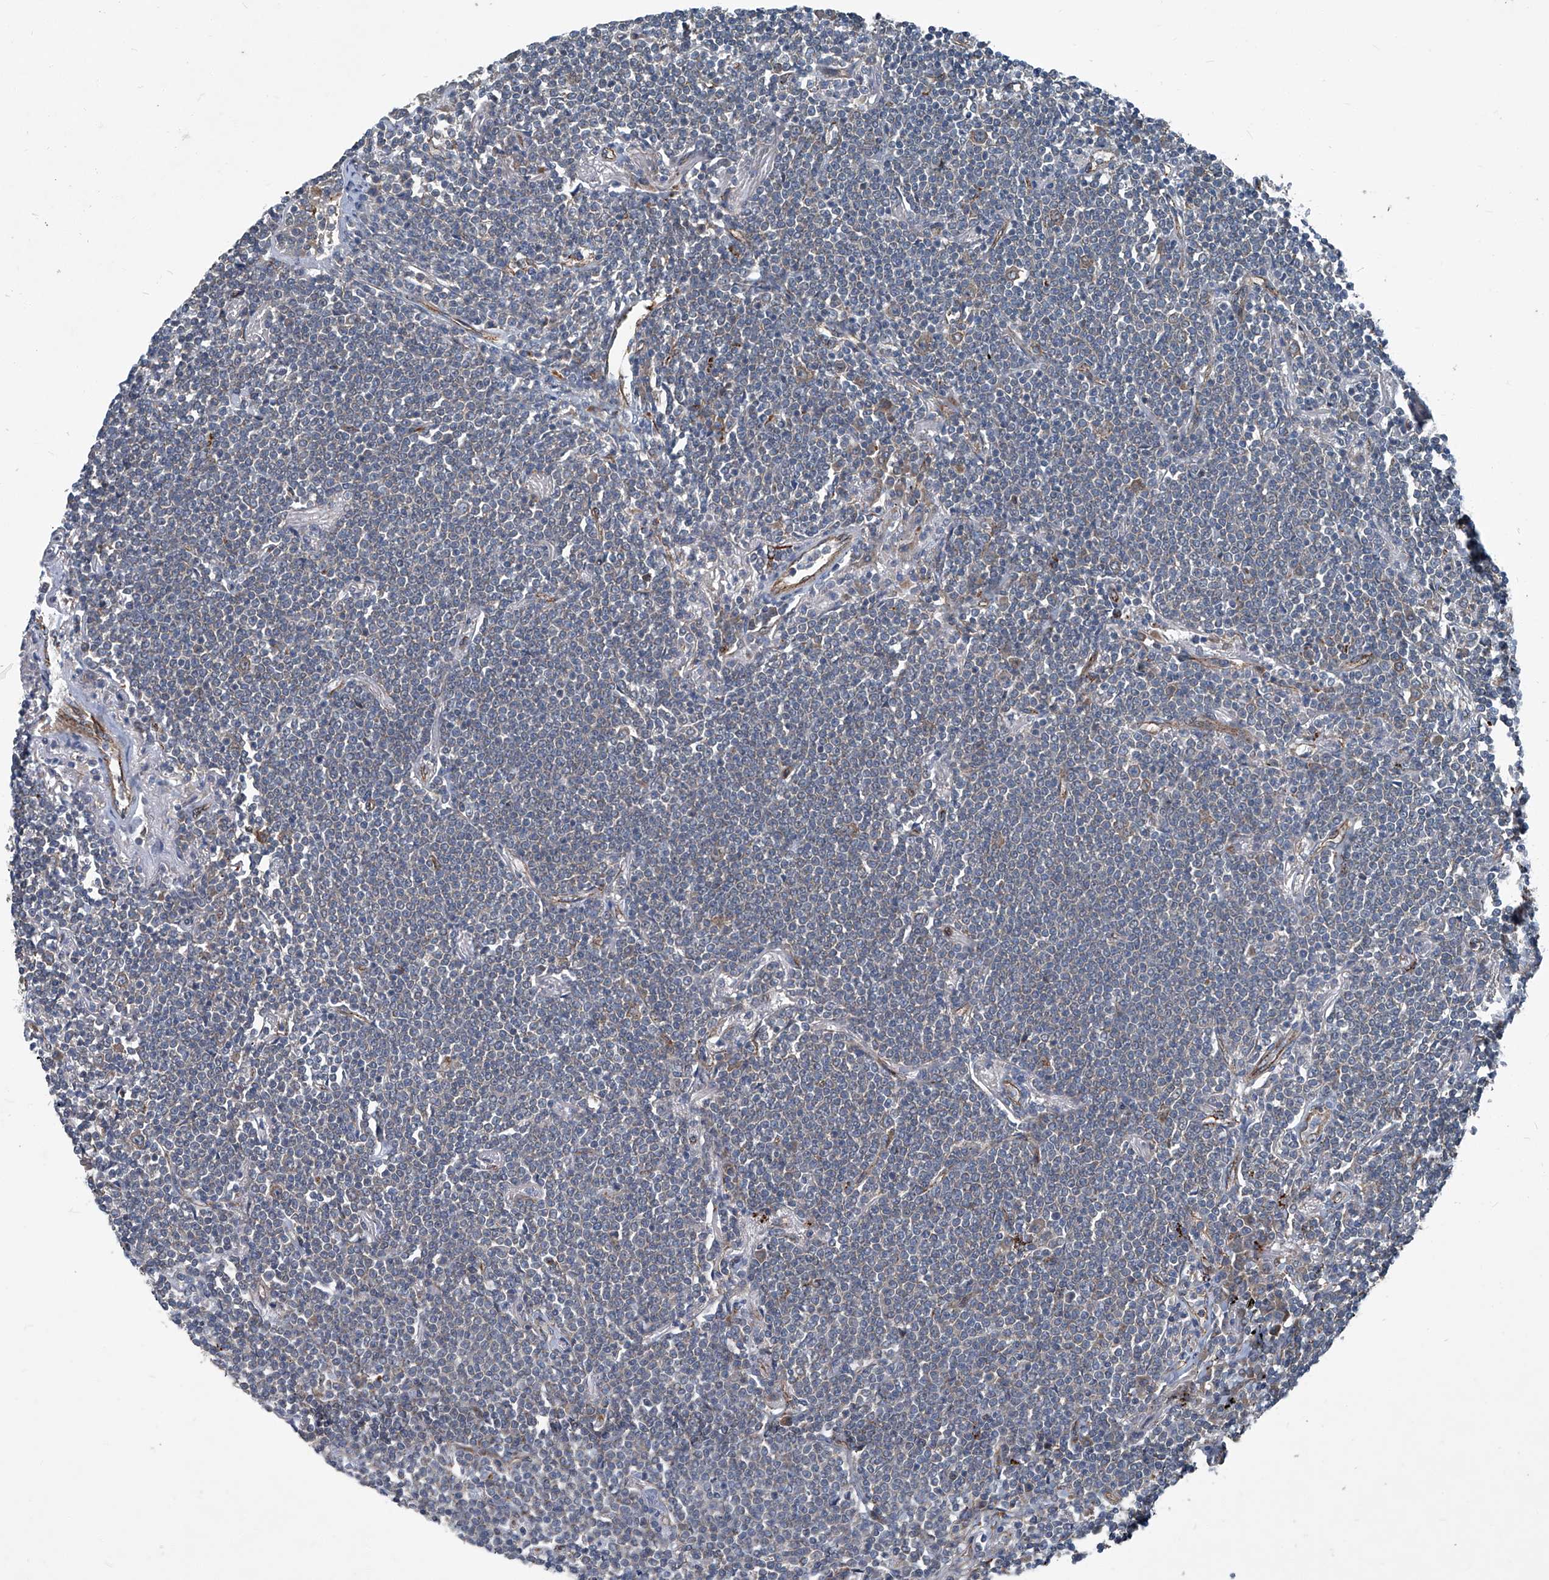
{"staining": {"intensity": "negative", "quantity": "none", "location": "none"}, "tissue": "lymphoma", "cell_type": "Tumor cells", "image_type": "cancer", "snomed": [{"axis": "morphology", "description": "Malignant lymphoma, non-Hodgkin's type, Low grade"}, {"axis": "topography", "description": "Lung"}], "caption": "Immunohistochemistry (IHC) micrograph of neoplastic tissue: malignant lymphoma, non-Hodgkin's type (low-grade) stained with DAB (3,3'-diaminobenzidine) demonstrates no significant protein positivity in tumor cells.", "gene": "SENP2", "patient": {"sex": "female", "age": 71}}